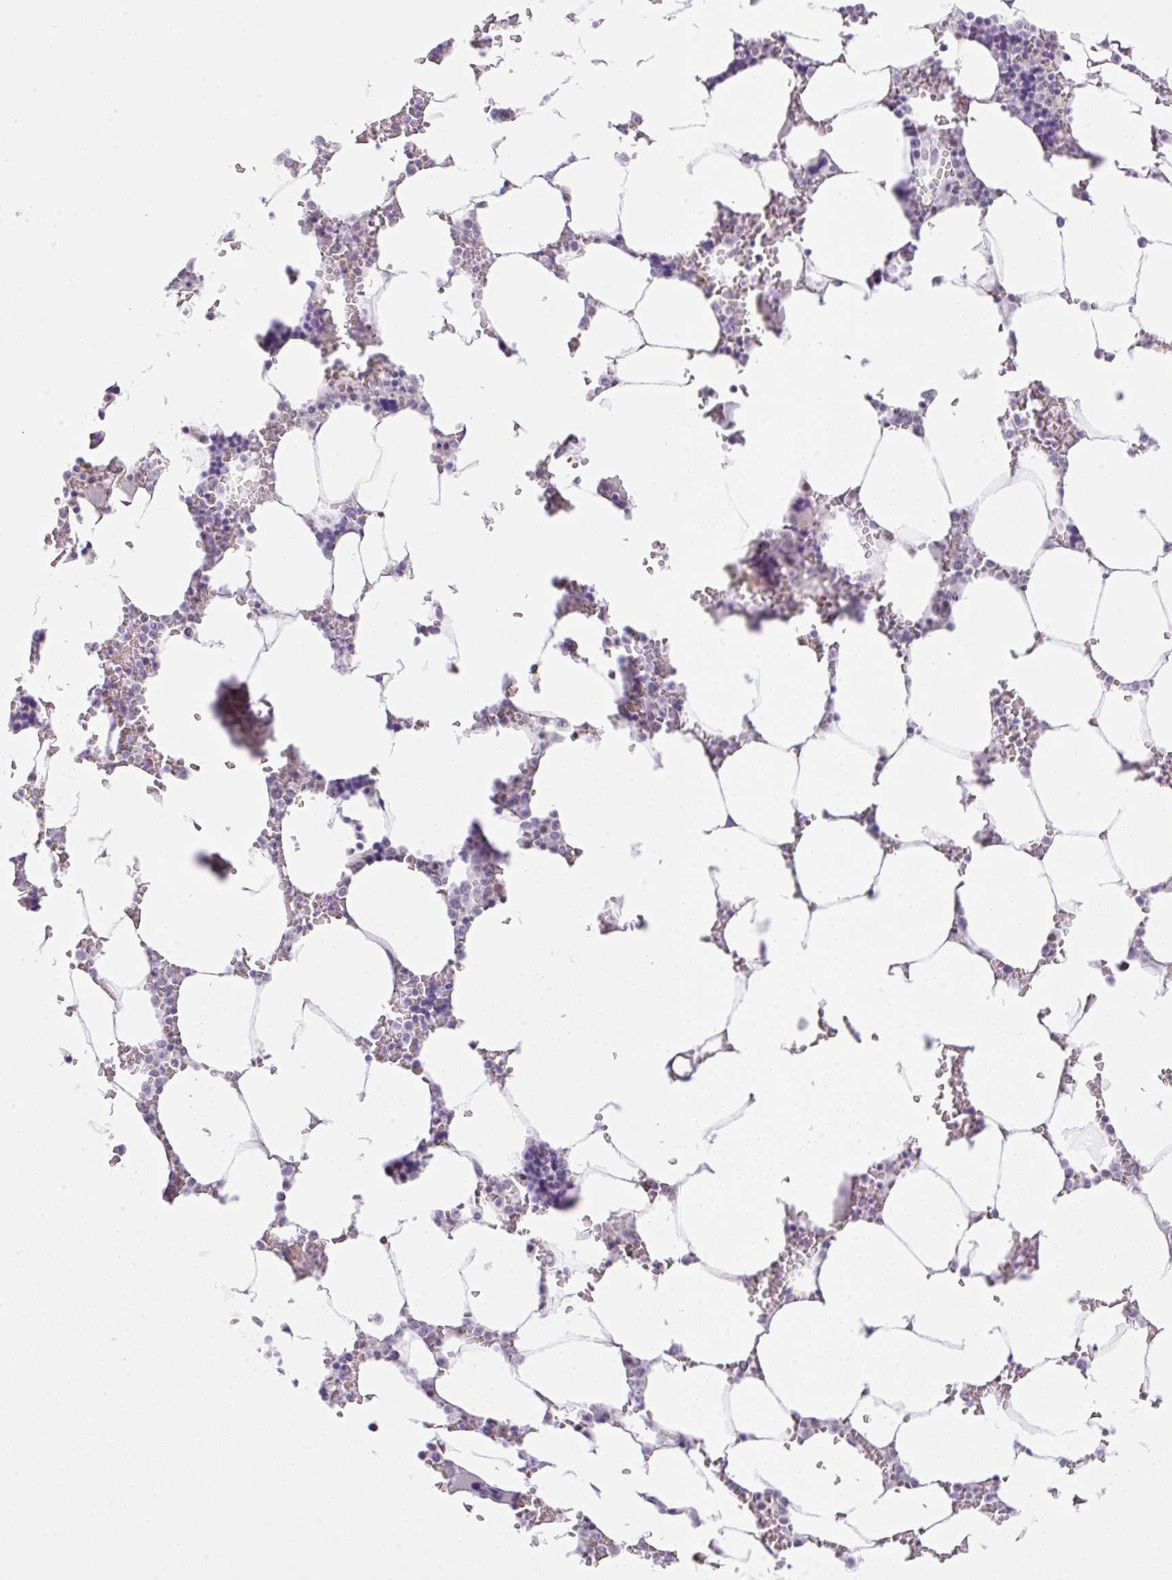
{"staining": {"intensity": "negative", "quantity": "none", "location": "none"}, "tissue": "bone marrow", "cell_type": "Hematopoietic cells", "image_type": "normal", "snomed": [{"axis": "morphology", "description": "Normal tissue, NOS"}, {"axis": "topography", "description": "Bone marrow"}], "caption": "DAB immunohistochemical staining of normal human bone marrow shows no significant positivity in hematopoietic cells.", "gene": "TLE3", "patient": {"sex": "male", "age": 64}}